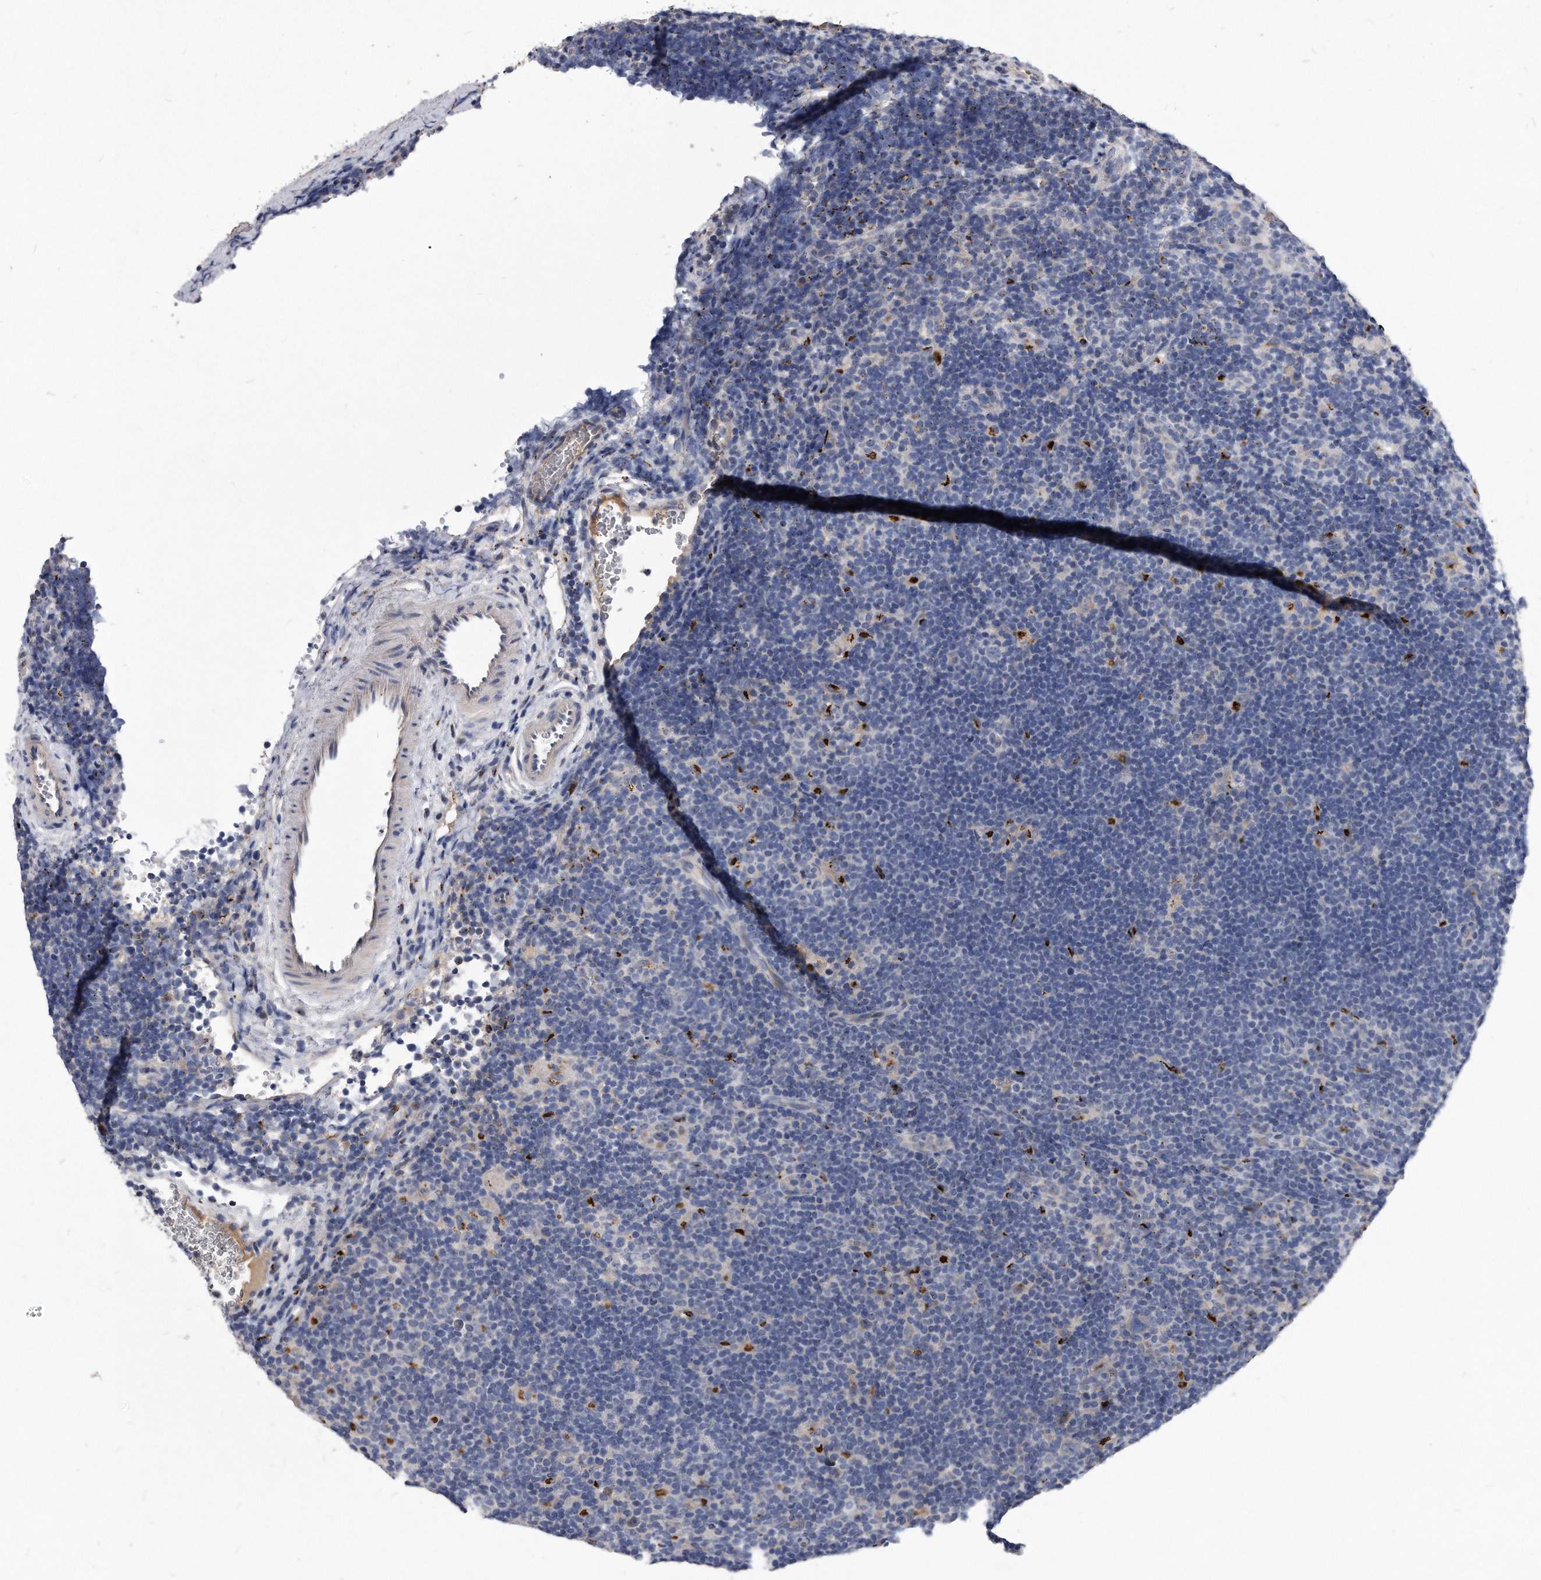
{"staining": {"intensity": "negative", "quantity": "none", "location": "none"}, "tissue": "lymphoma", "cell_type": "Tumor cells", "image_type": "cancer", "snomed": [{"axis": "morphology", "description": "Hodgkin's disease, NOS"}, {"axis": "topography", "description": "Lymph node"}], "caption": "A photomicrograph of lymphoma stained for a protein demonstrates no brown staining in tumor cells.", "gene": "MGAT4A", "patient": {"sex": "female", "age": 57}}